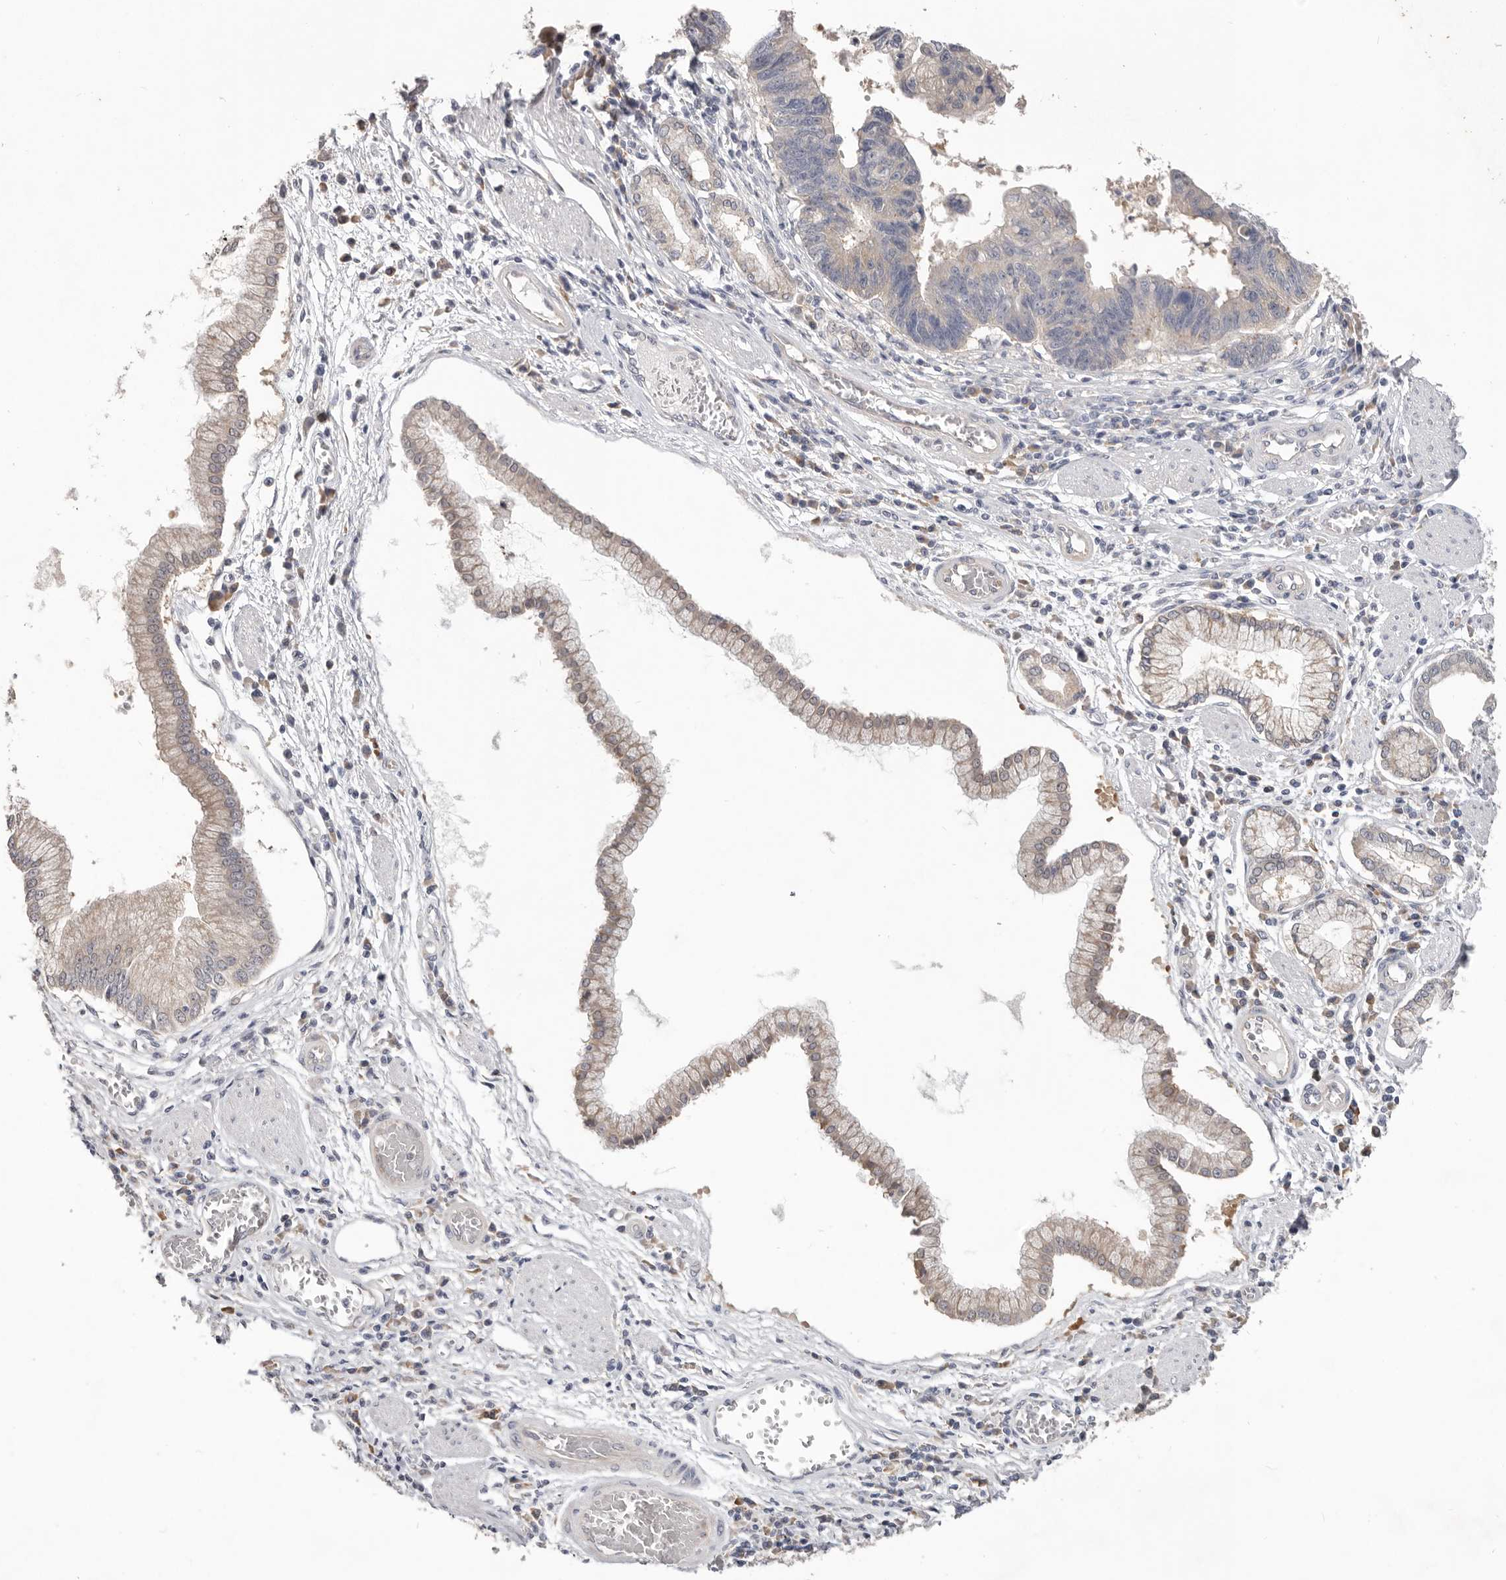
{"staining": {"intensity": "weak", "quantity": "<25%", "location": "cytoplasmic/membranous"}, "tissue": "stomach cancer", "cell_type": "Tumor cells", "image_type": "cancer", "snomed": [{"axis": "morphology", "description": "Adenocarcinoma, NOS"}, {"axis": "topography", "description": "Stomach"}], "caption": "High magnification brightfield microscopy of stomach cancer (adenocarcinoma) stained with DAB (3,3'-diaminobenzidine) (brown) and counterstained with hematoxylin (blue): tumor cells show no significant expression.", "gene": "WDR77", "patient": {"sex": "male", "age": 59}}